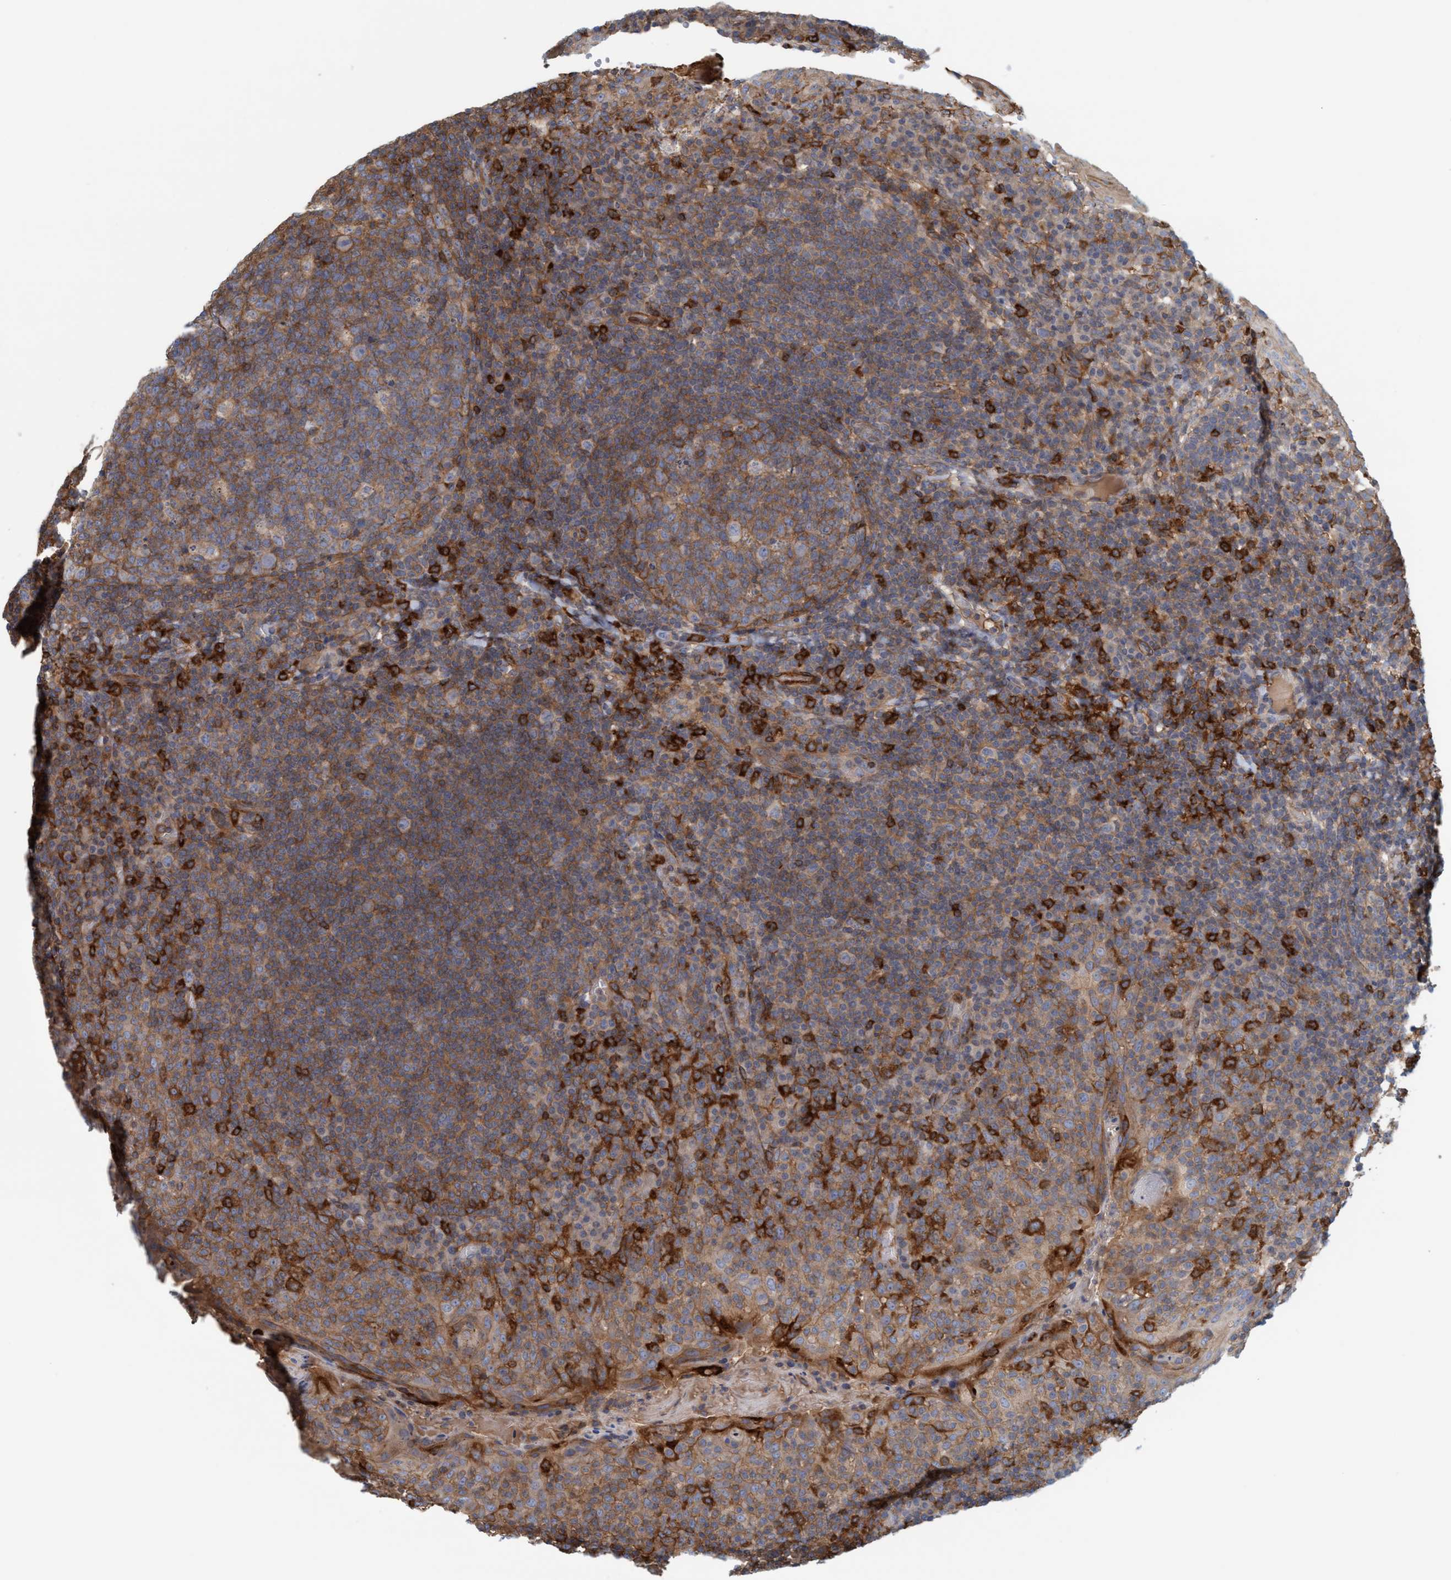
{"staining": {"intensity": "moderate", "quantity": ">75%", "location": "cytoplasmic/membranous"}, "tissue": "tonsil", "cell_type": "Germinal center cells", "image_type": "normal", "snomed": [{"axis": "morphology", "description": "Normal tissue, NOS"}, {"axis": "topography", "description": "Tonsil"}], "caption": "A medium amount of moderate cytoplasmic/membranous expression is identified in approximately >75% of germinal center cells in normal tonsil. The staining was performed using DAB, with brown indicating positive protein expression. Nuclei are stained blue with hematoxylin.", "gene": "SPECC1", "patient": {"sex": "female", "age": 19}}